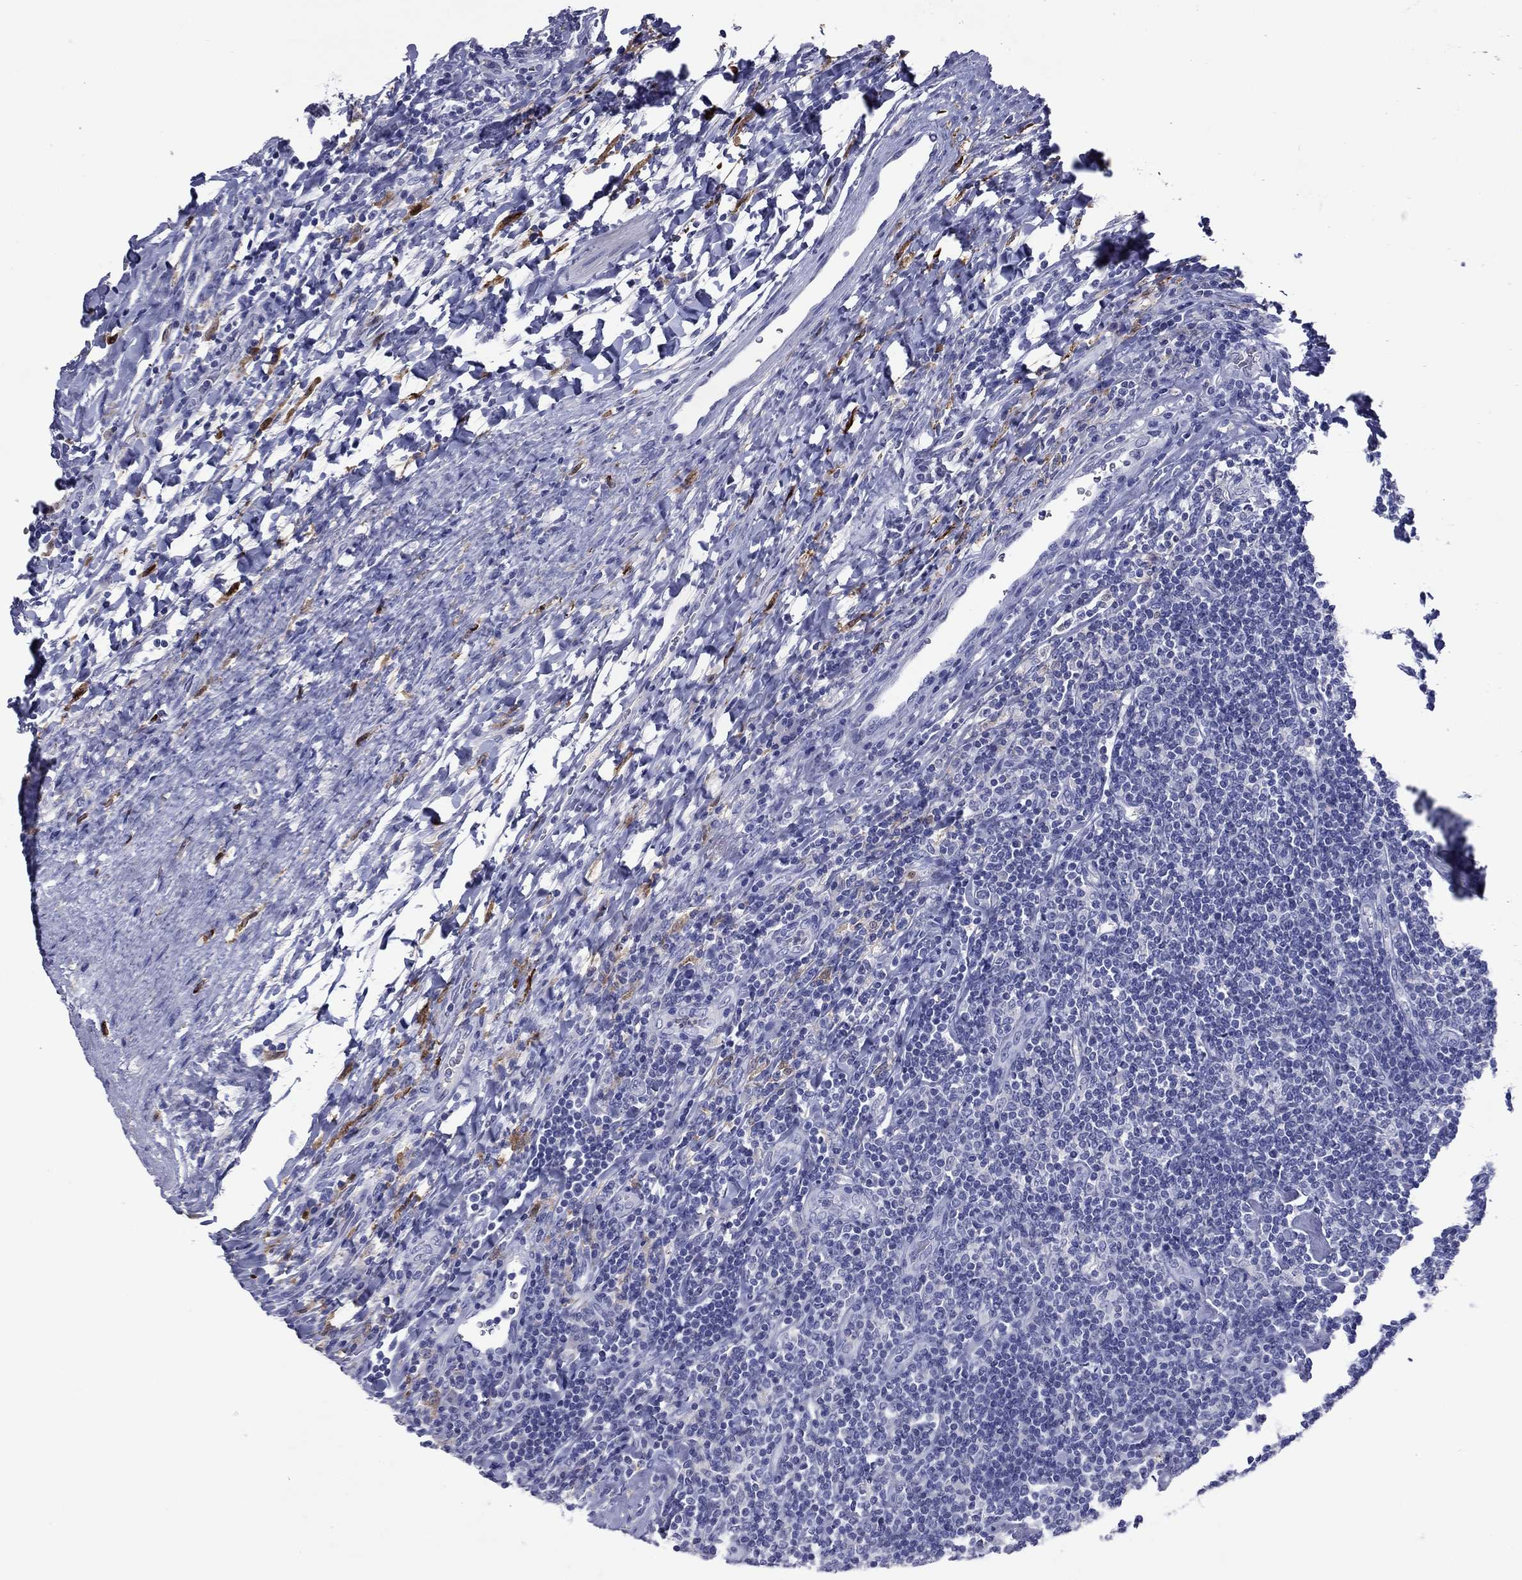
{"staining": {"intensity": "negative", "quantity": "none", "location": "none"}, "tissue": "lymphoma", "cell_type": "Tumor cells", "image_type": "cancer", "snomed": [{"axis": "morphology", "description": "Hodgkin's disease, NOS"}, {"axis": "topography", "description": "Lymph node"}], "caption": "Protein analysis of lymphoma shows no significant expression in tumor cells. (Brightfield microscopy of DAB IHC at high magnification).", "gene": "CFAP119", "patient": {"sex": "male", "age": 40}}